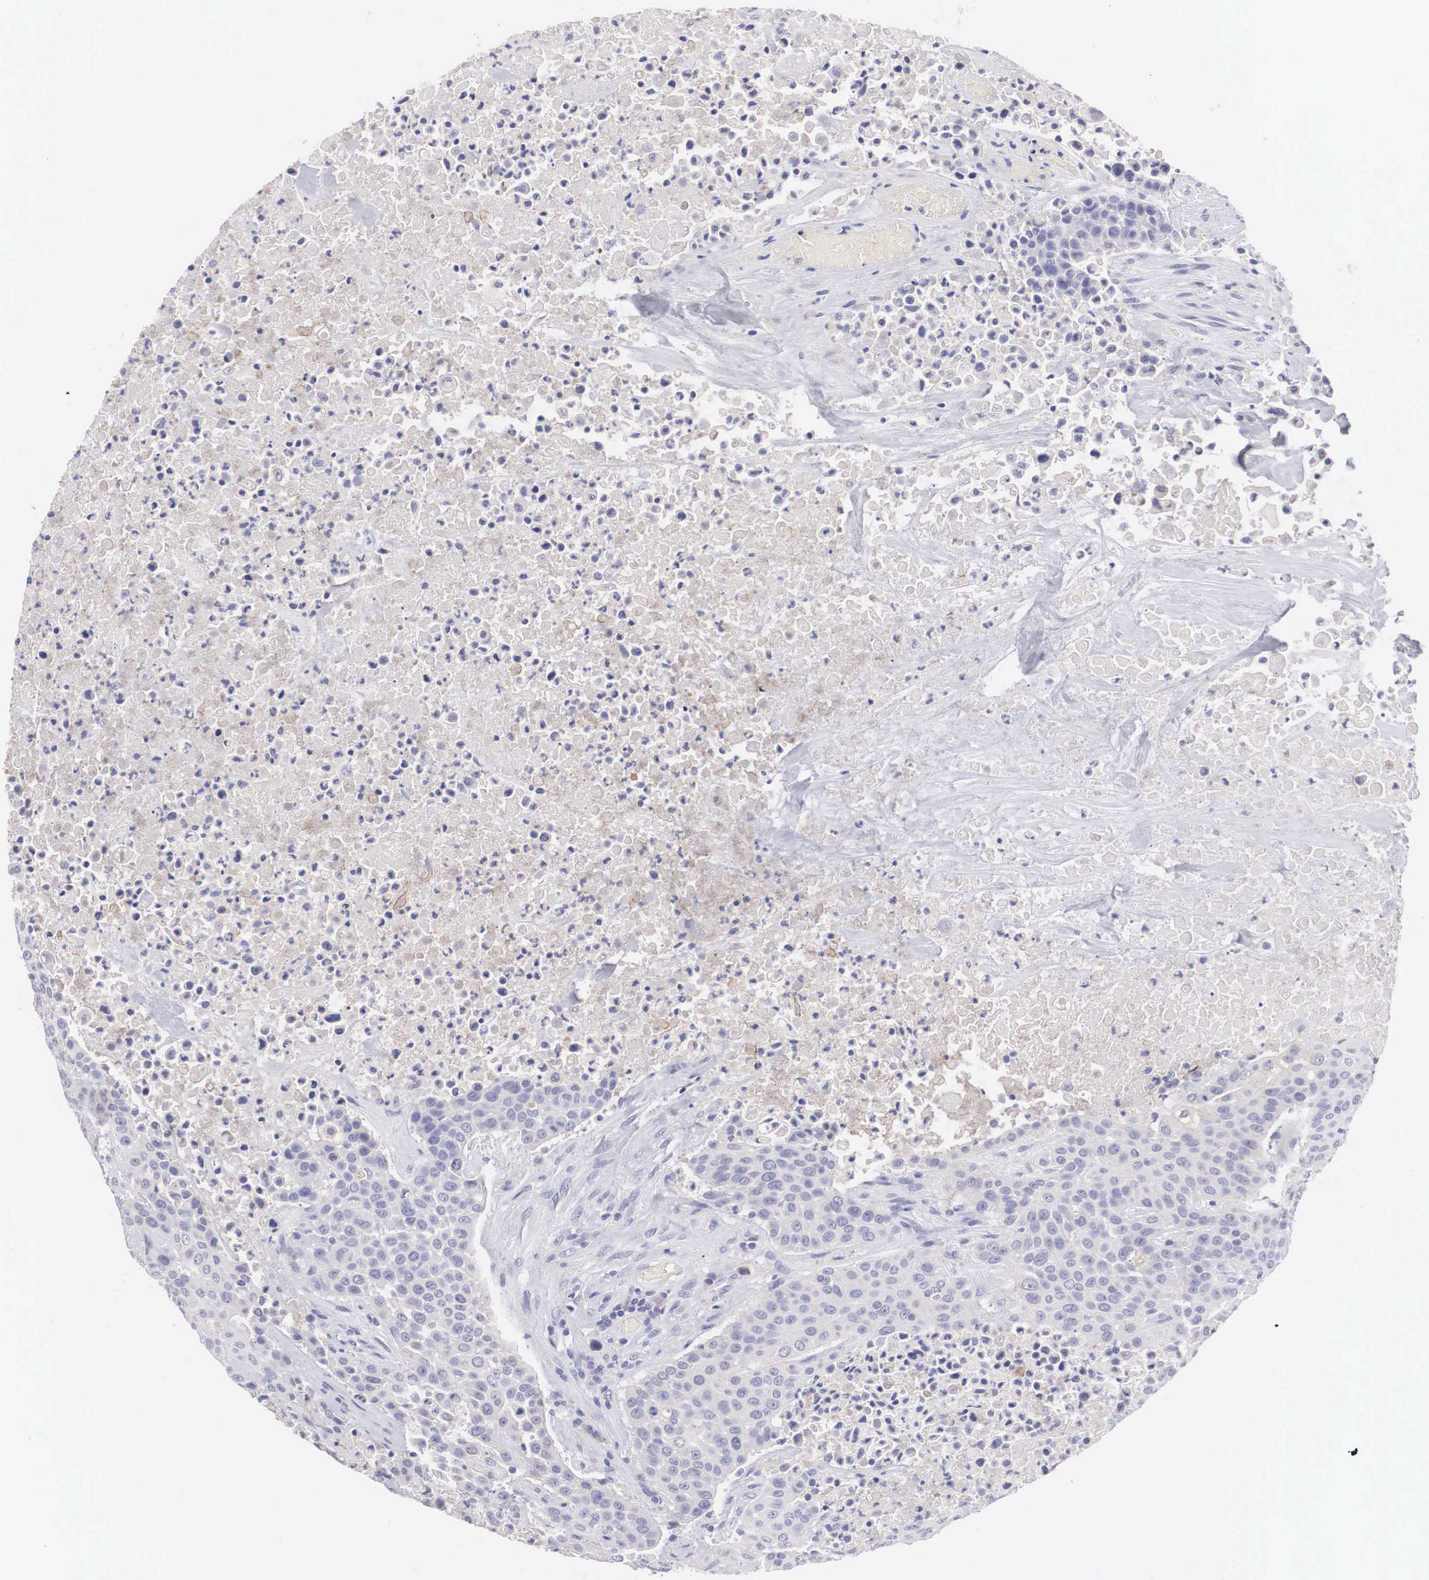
{"staining": {"intensity": "weak", "quantity": ">75%", "location": "cytoplasmic/membranous"}, "tissue": "urothelial cancer", "cell_type": "Tumor cells", "image_type": "cancer", "snomed": [{"axis": "morphology", "description": "Urothelial carcinoma, High grade"}, {"axis": "topography", "description": "Urinary bladder"}], "caption": "The histopathology image reveals a brown stain indicating the presence of a protein in the cytoplasmic/membranous of tumor cells in urothelial cancer.", "gene": "ABHD4", "patient": {"sex": "male", "age": 74}}